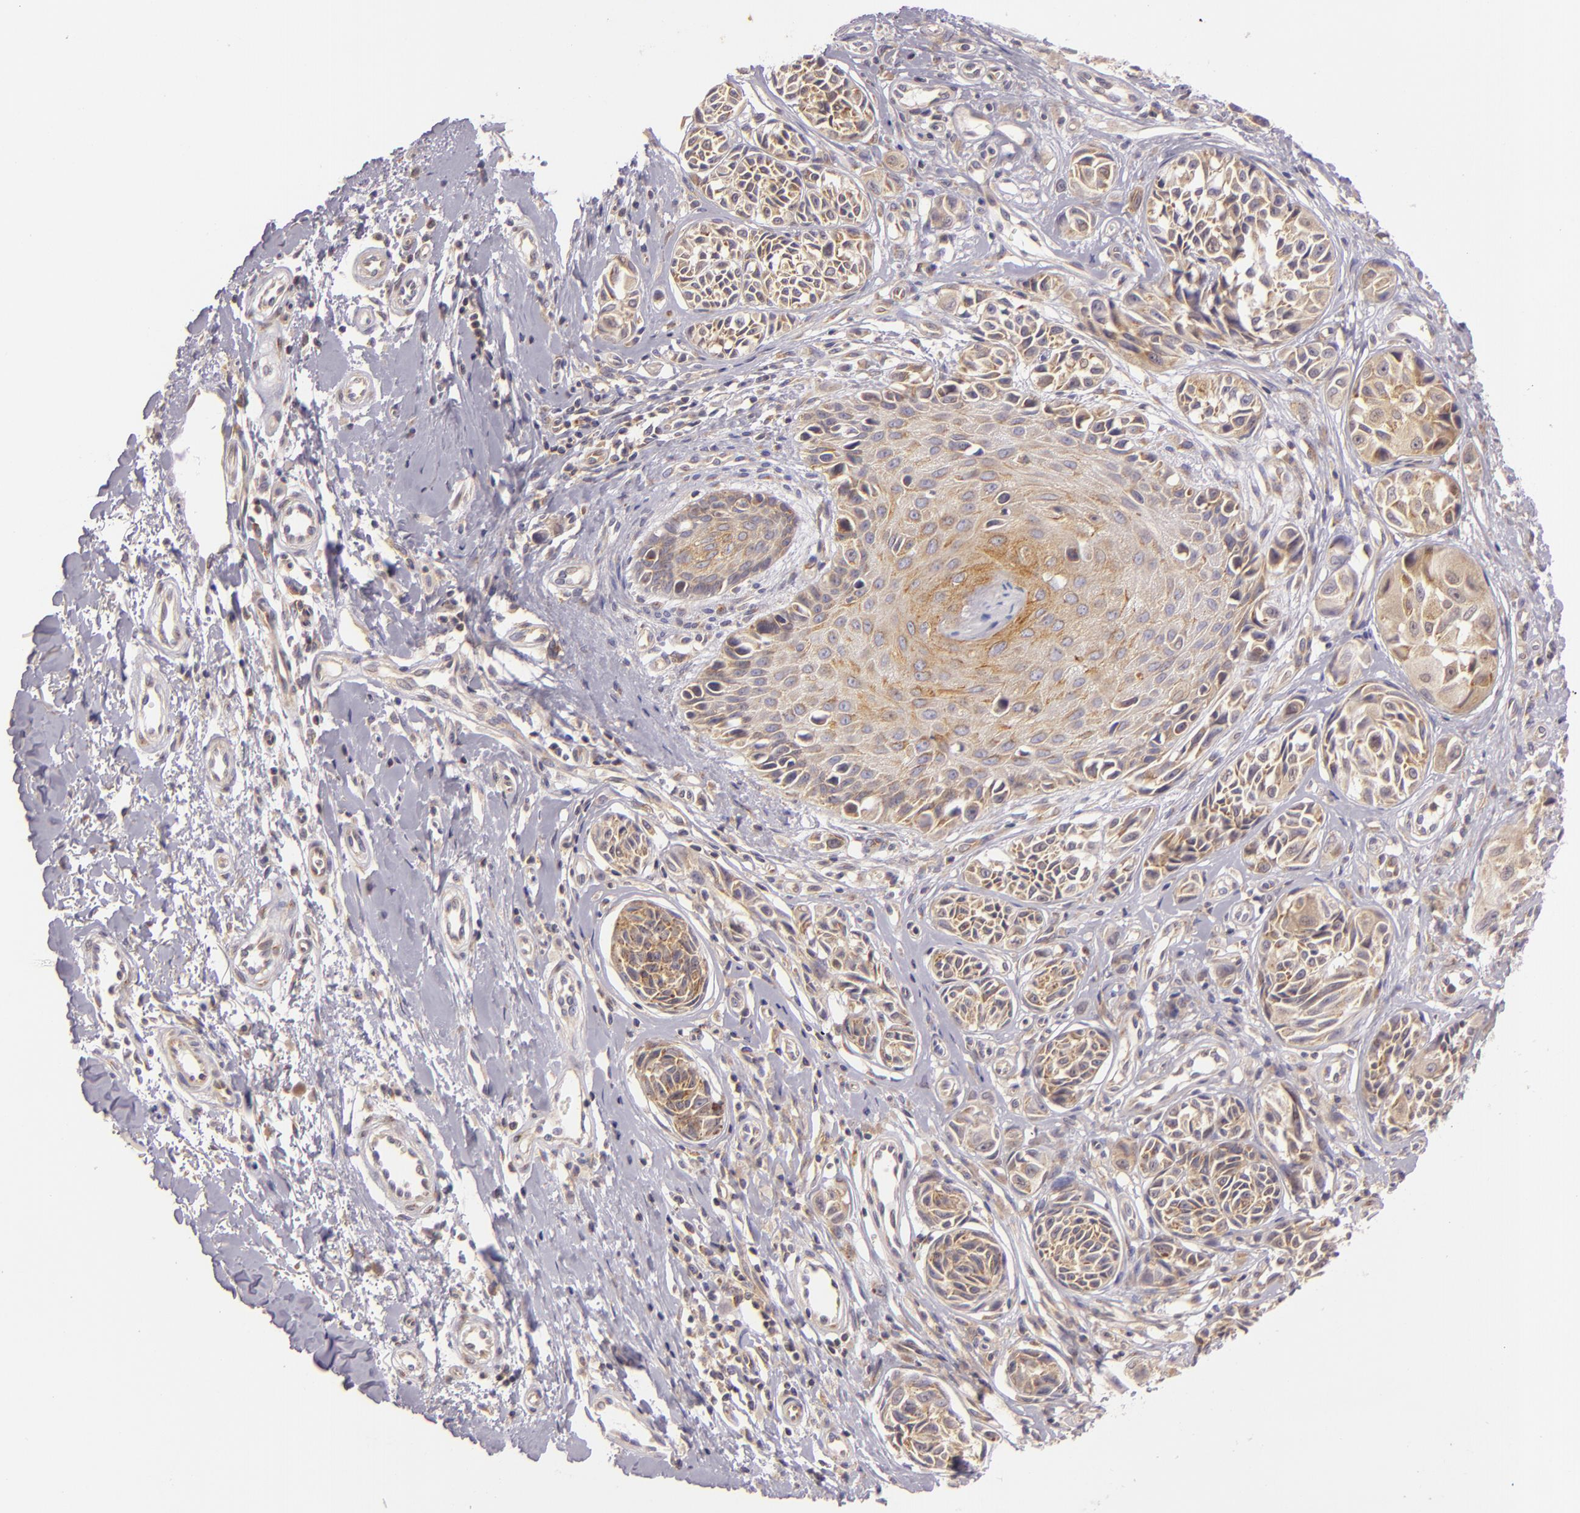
{"staining": {"intensity": "moderate", "quantity": "25%-75%", "location": "cytoplasmic/membranous"}, "tissue": "melanoma", "cell_type": "Tumor cells", "image_type": "cancer", "snomed": [{"axis": "morphology", "description": "Malignant melanoma, NOS"}, {"axis": "topography", "description": "Skin"}], "caption": "IHC histopathology image of melanoma stained for a protein (brown), which displays medium levels of moderate cytoplasmic/membranous staining in approximately 25%-75% of tumor cells.", "gene": "UPF3B", "patient": {"sex": "male", "age": 67}}